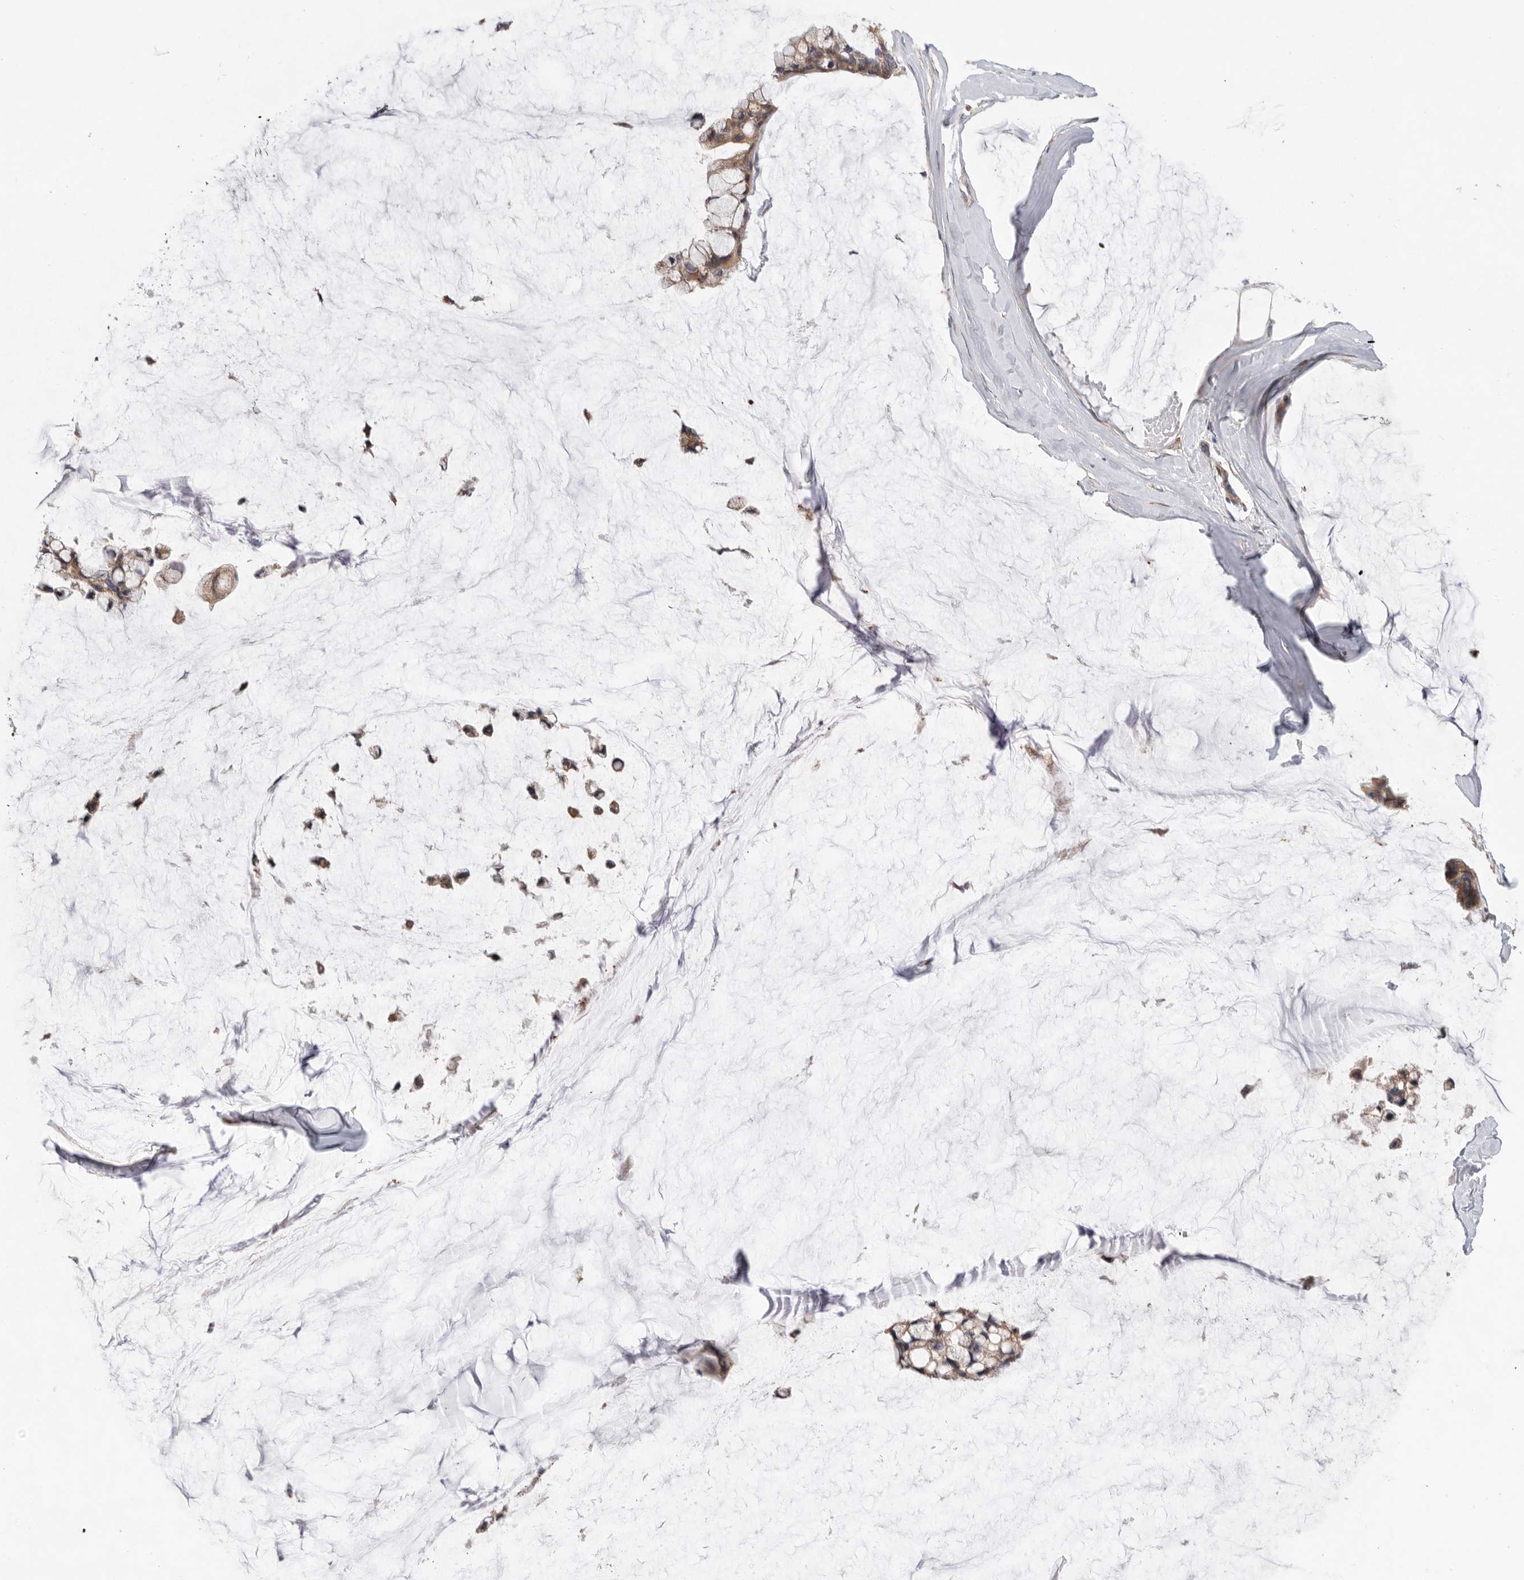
{"staining": {"intensity": "moderate", "quantity": ">75%", "location": "cytoplasmic/membranous"}, "tissue": "ovarian cancer", "cell_type": "Tumor cells", "image_type": "cancer", "snomed": [{"axis": "morphology", "description": "Cystadenocarcinoma, mucinous, NOS"}, {"axis": "topography", "description": "Ovary"}], "caption": "This histopathology image displays immunohistochemistry (IHC) staining of human ovarian cancer, with medium moderate cytoplasmic/membranous expression in approximately >75% of tumor cells.", "gene": "MTFR1L", "patient": {"sex": "female", "age": 39}}